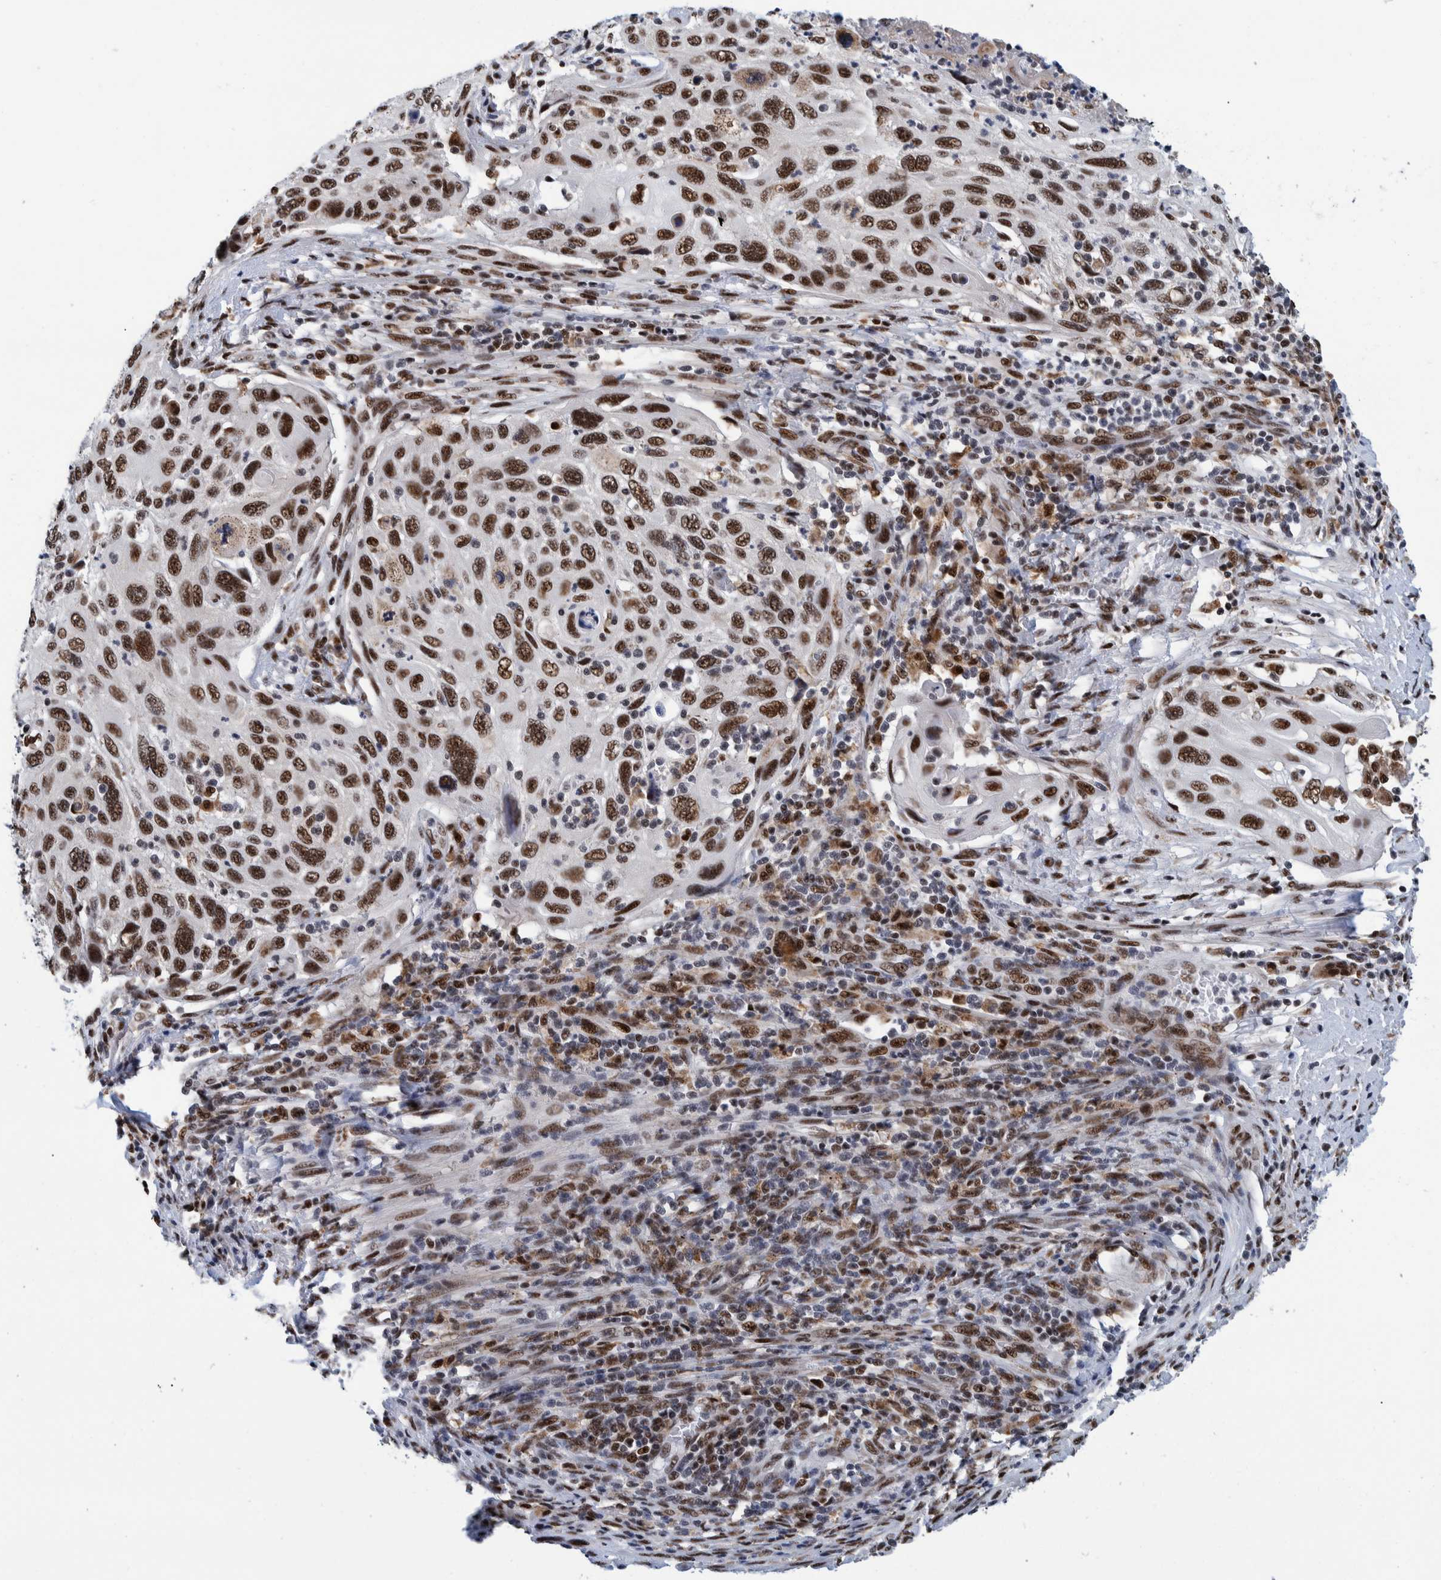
{"staining": {"intensity": "strong", "quantity": ">75%", "location": "nuclear"}, "tissue": "cervical cancer", "cell_type": "Tumor cells", "image_type": "cancer", "snomed": [{"axis": "morphology", "description": "Squamous cell carcinoma, NOS"}, {"axis": "topography", "description": "Cervix"}], "caption": "Cervical cancer stained for a protein shows strong nuclear positivity in tumor cells. (Stains: DAB in brown, nuclei in blue, Microscopy: brightfield microscopy at high magnification).", "gene": "EFTUD2", "patient": {"sex": "female", "age": 70}}